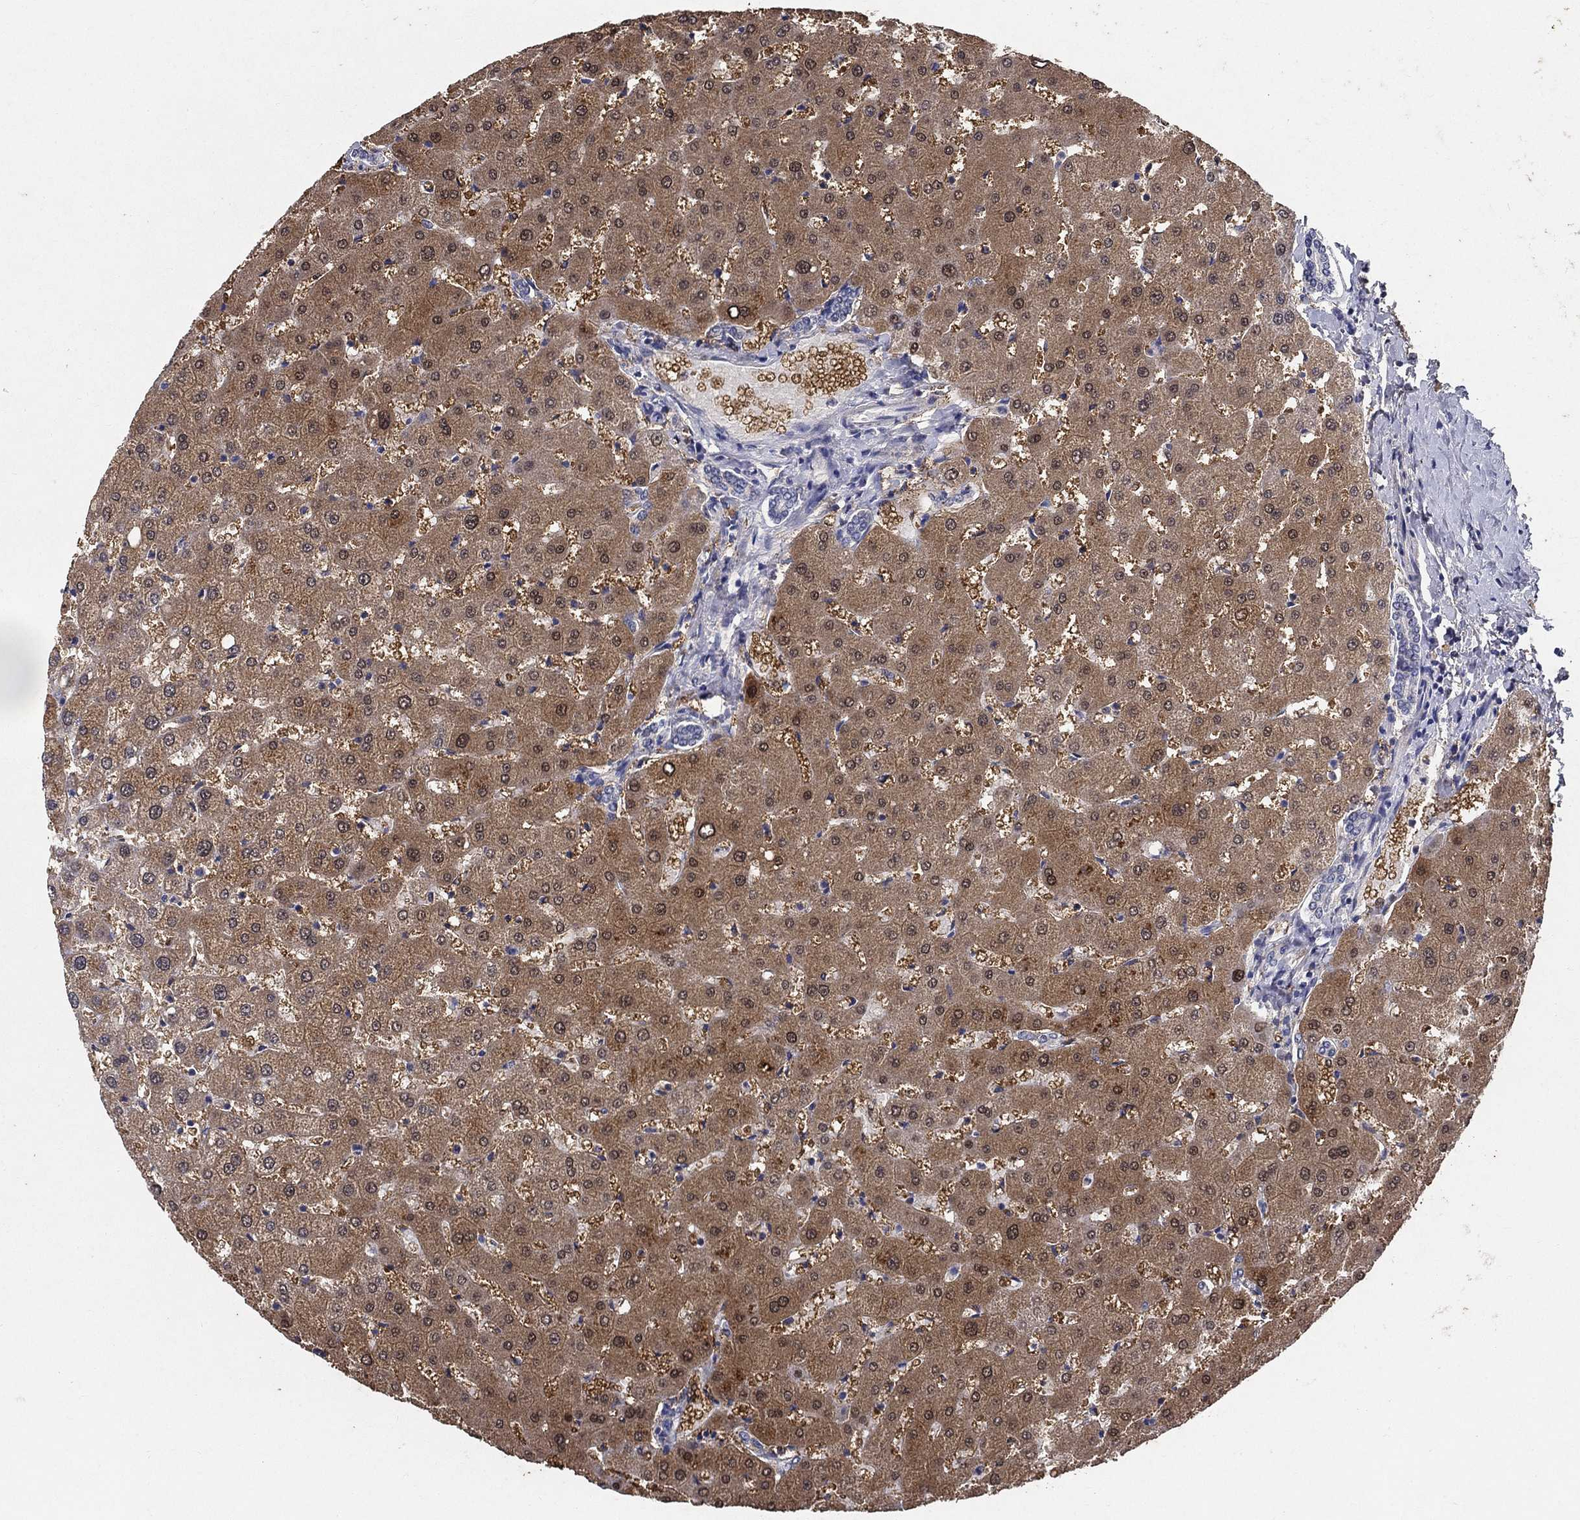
{"staining": {"intensity": "negative", "quantity": "none", "location": "none"}, "tissue": "liver", "cell_type": "Cholangiocytes", "image_type": "normal", "snomed": [{"axis": "morphology", "description": "Normal tissue, NOS"}, {"axis": "topography", "description": "Liver"}], "caption": "Liver was stained to show a protein in brown. There is no significant expression in cholangiocytes. The staining is performed using DAB (3,3'-diaminobenzidine) brown chromogen with nuclei counter-stained in using hematoxylin.", "gene": "PROZ", "patient": {"sex": "female", "age": 50}}